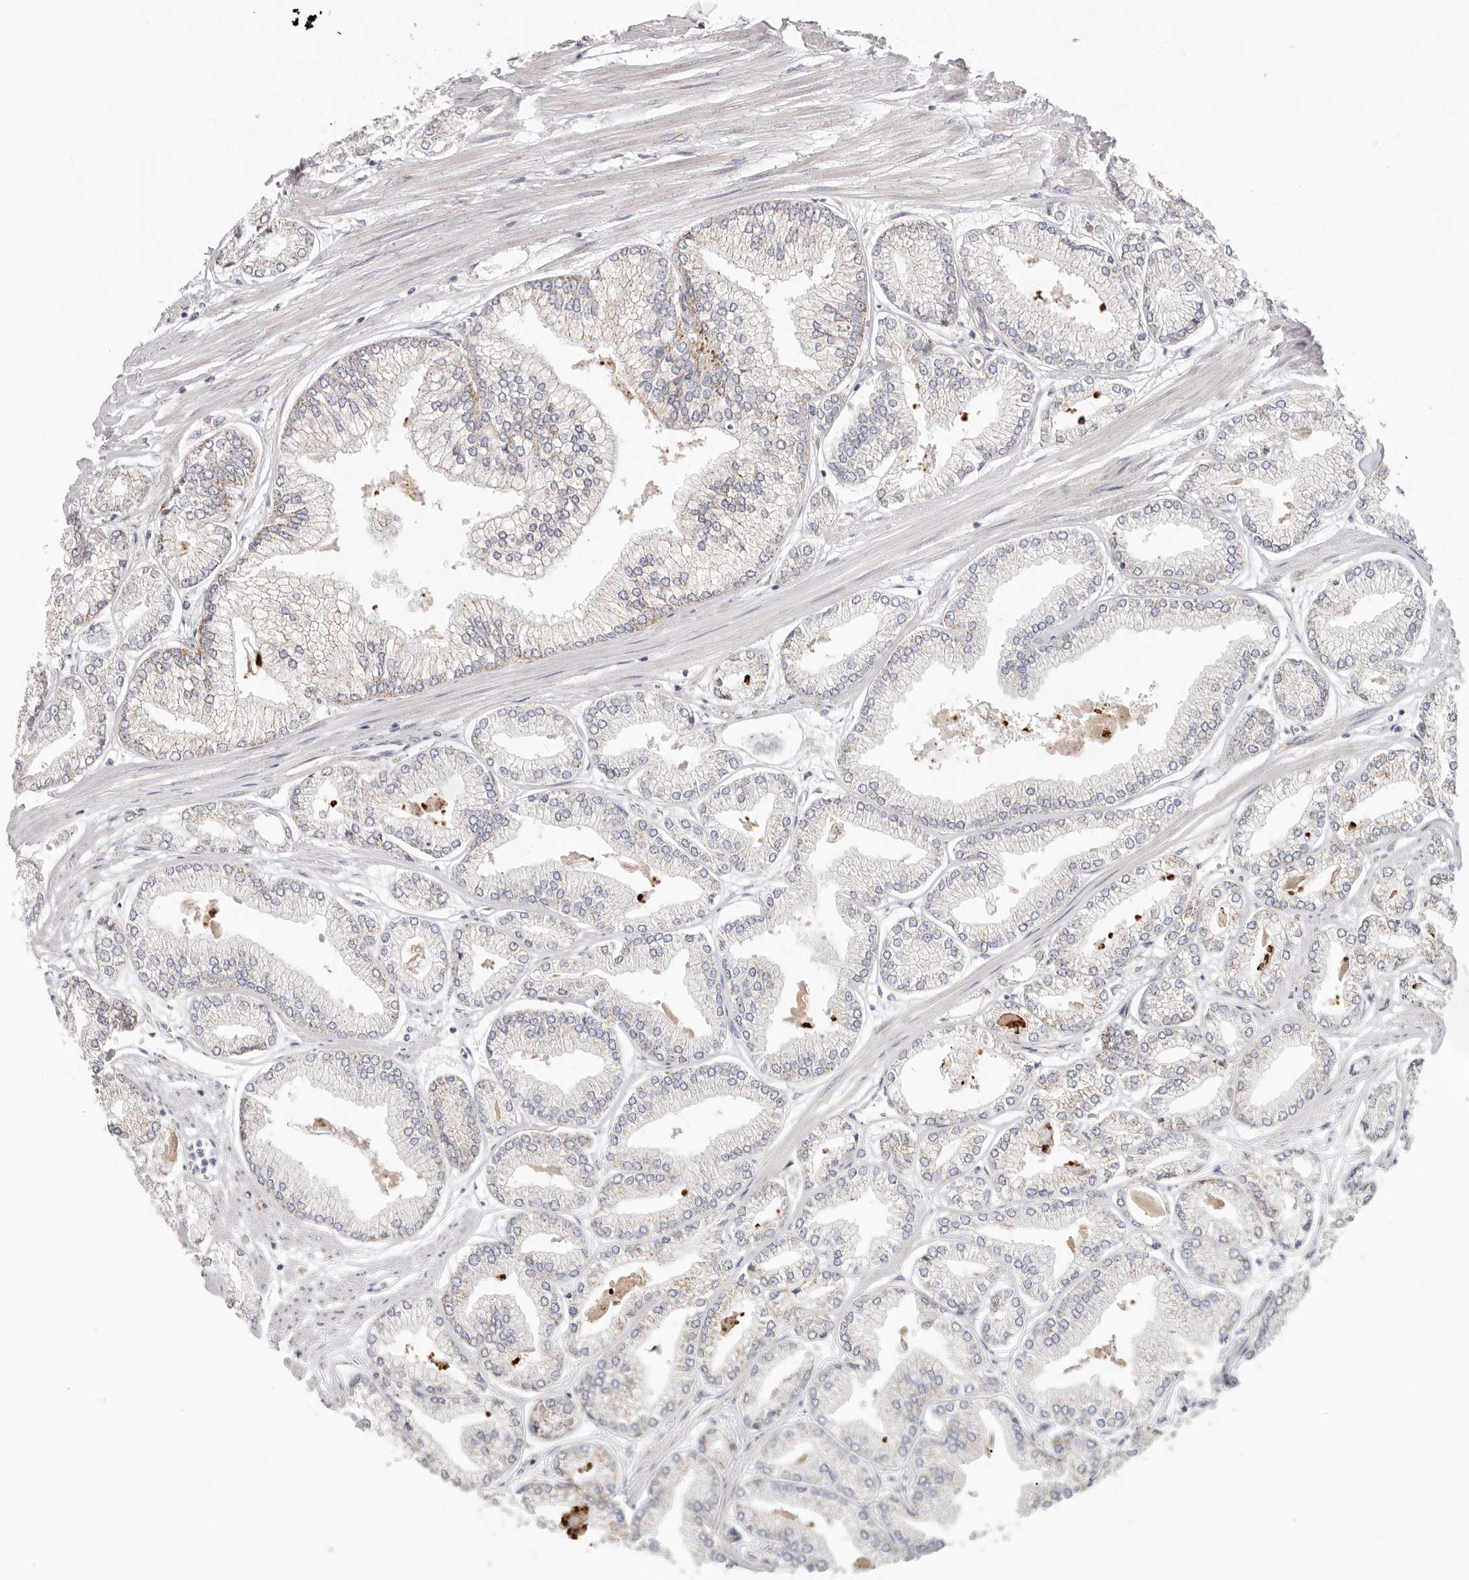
{"staining": {"intensity": "weak", "quantity": "<25%", "location": "cytoplasmic/membranous"}, "tissue": "prostate cancer", "cell_type": "Tumor cells", "image_type": "cancer", "snomed": [{"axis": "morphology", "description": "Adenocarcinoma, Low grade"}, {"axis": "topography", "description": "Prostate"}], "caption": "IHC image of prostate adenocarcinoma (low-grade) stained for a protein (brown), which displays no positivity in tumor cells.", "gene": "AFDN", "patient": {"sex": "male", "age": 52}}